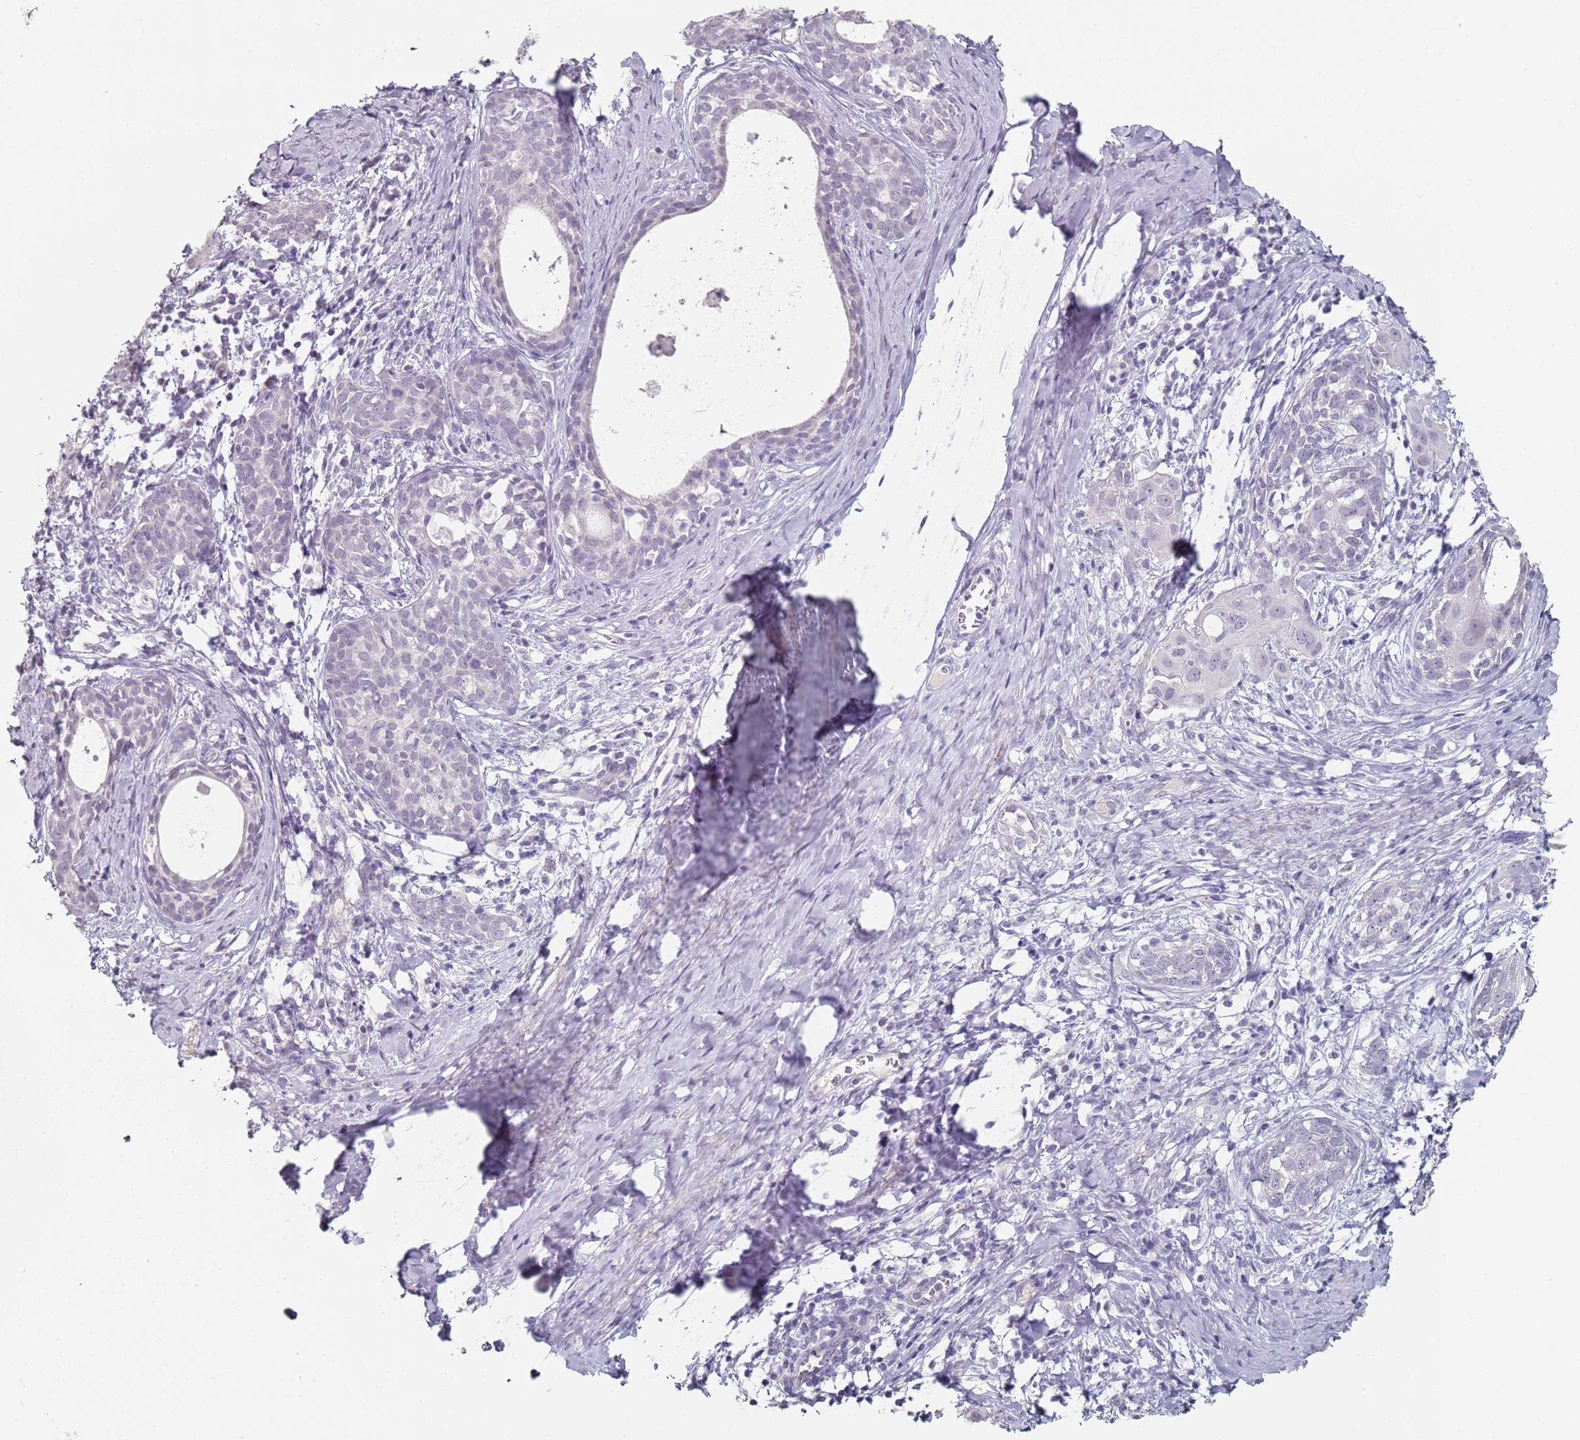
{"staining": {"intensity": "negative", "quantity": "none", "location": "none"}, "tissue": "cervical cancer", "cell_type": "Tumor cells", "image_type": "cancer", "snomed": [{"axis": "morphology", "description": "Squamous cell carcinoma, NOS"}, {"axis": "topography", "description": "Cervix"}], "caption": "Tumor cells are negative for protein expression in human cervical squamous cell carcinoma.", "gene": "DNAH11", "patient": {"sex": "female", "age": 52}}